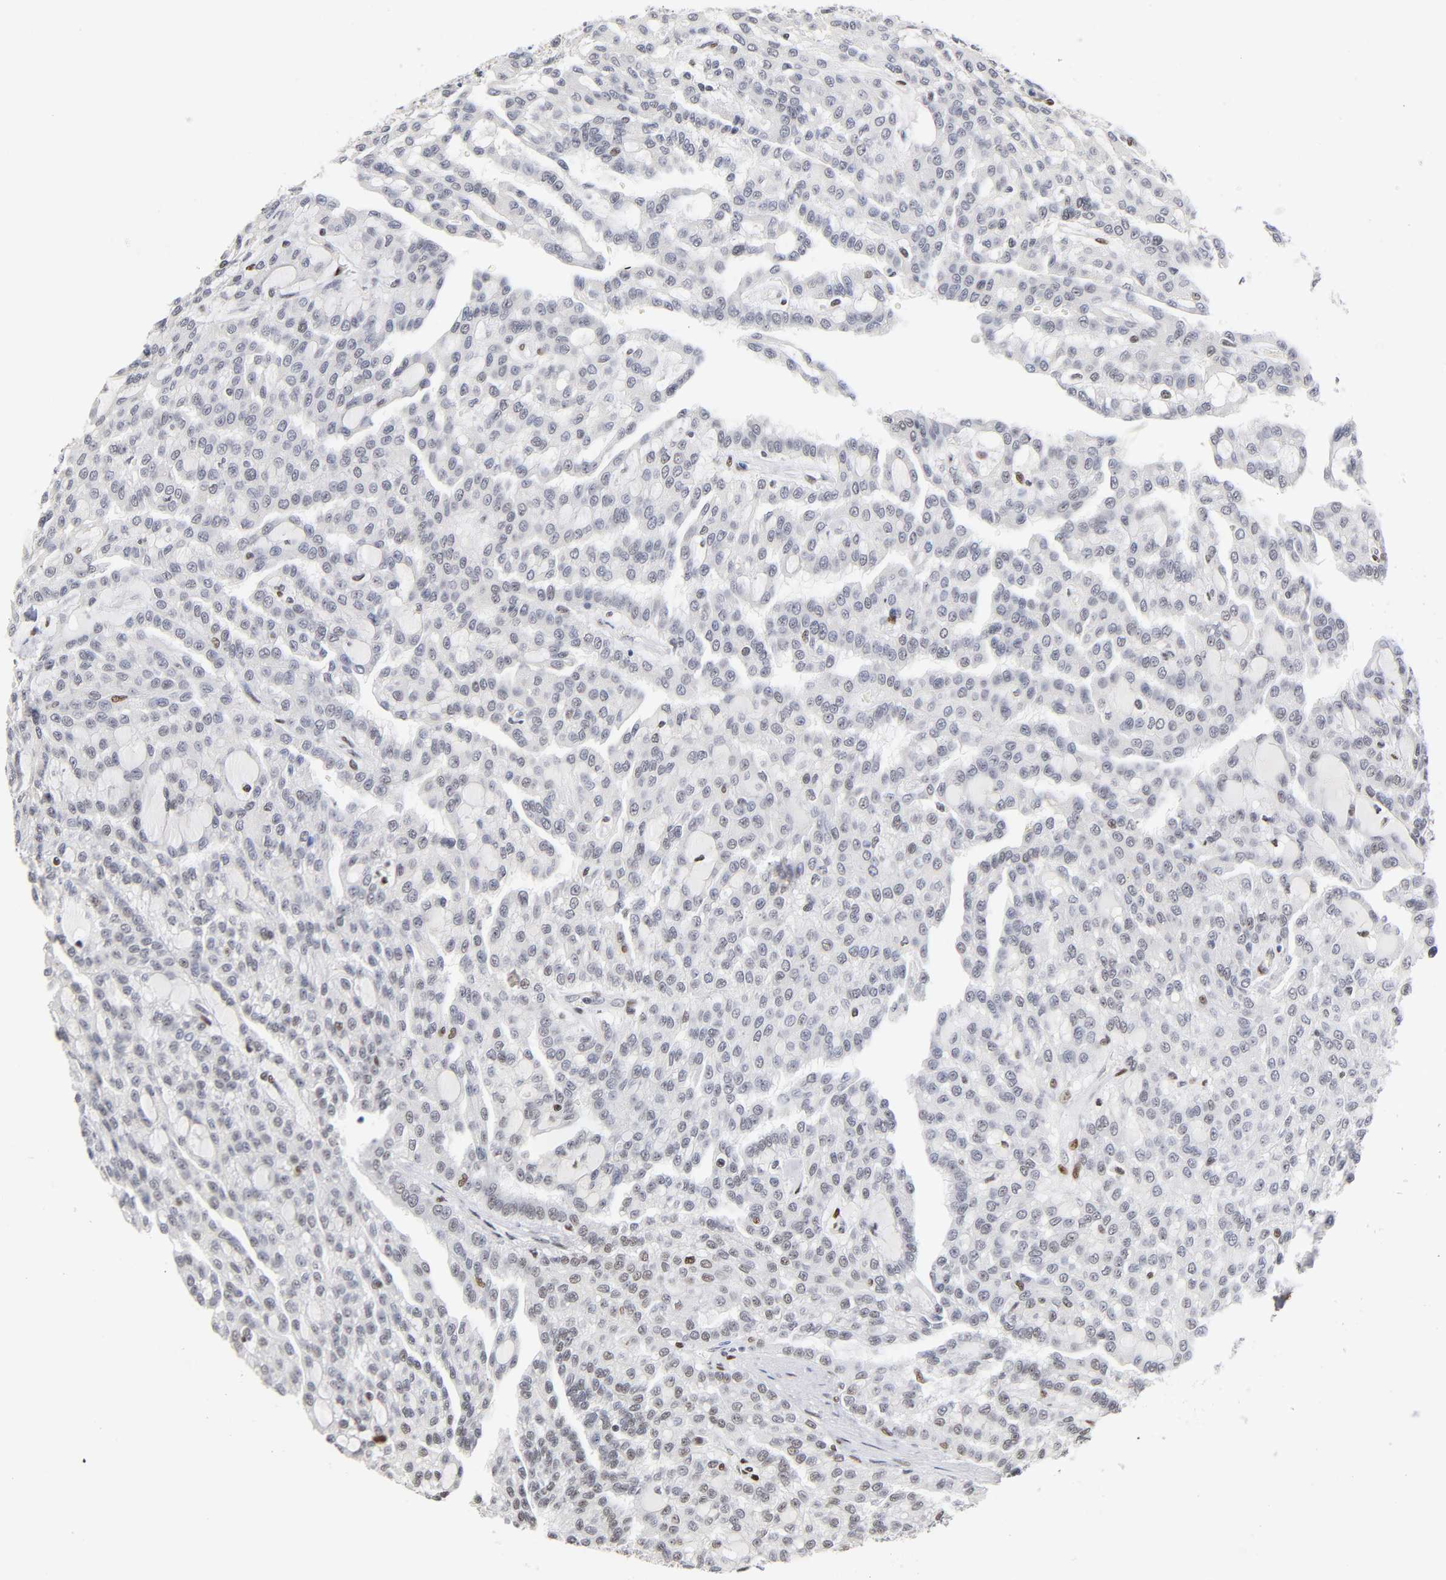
{"staining": {"intensity": "negative", "quantity": "none", "location": "none"}, "tissue": "renal cancer", "cell_type": "Tumor cells", "image_type": "cancer", "snomed": [{"axis": "morphology", "description": "Adenocarcinoma, NOS"}, {"axis": "topography", "description": "Kidney"}], "caption": "Renal cancer stained for a protein using IHC exhibits no expression tumor cells.", "gene": "NR3C1", "patient": {"sex": "male", "age": 63}}